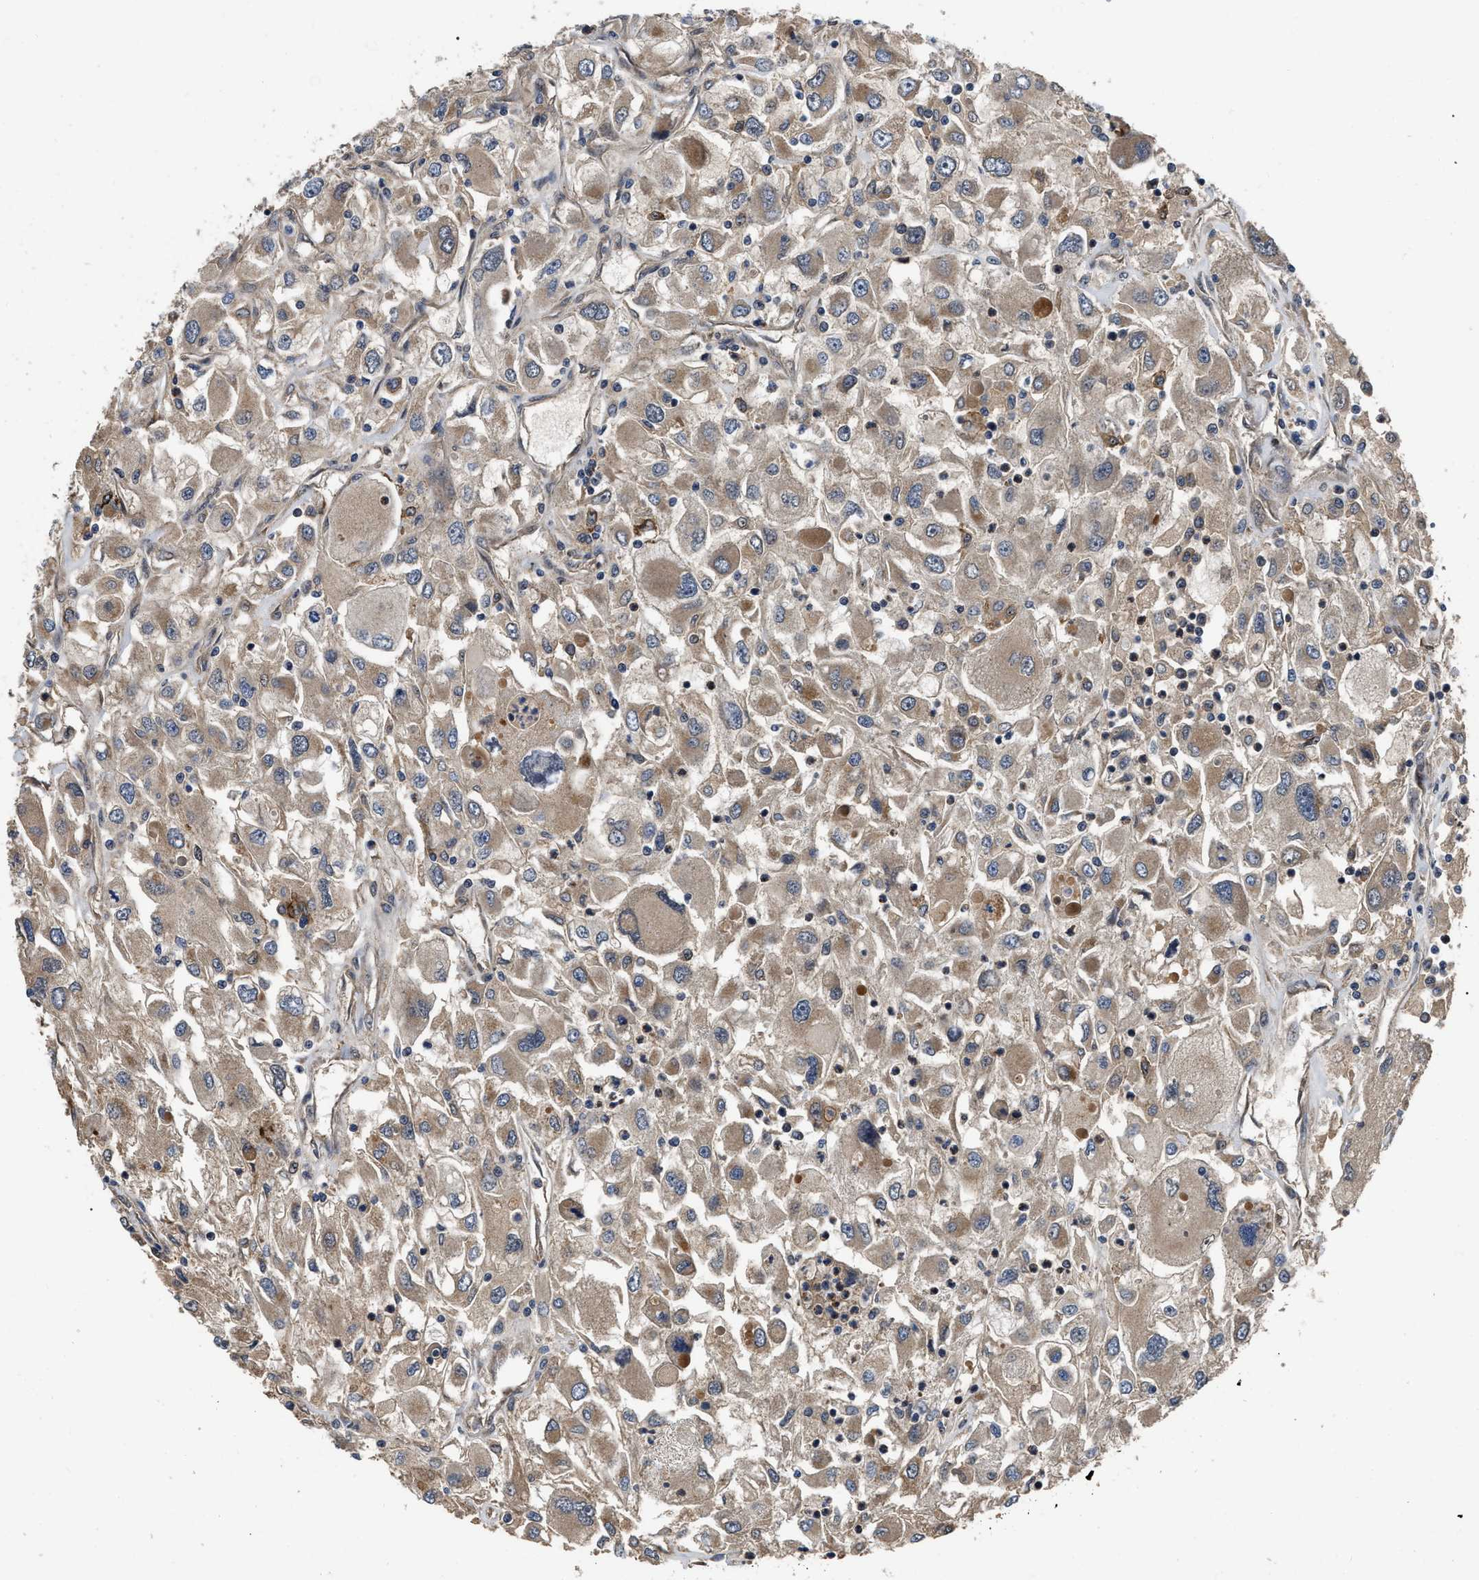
{"staining": {"intensity": "moderate", "quantity": ">75%", "location": "cytoplasmic/membranous"}, "tissue": "renal cancer", "cell_type": "Tumor cells", "image_type": "cancer", "snomed": [{"axis": "morphology", "description": "Adenocarcinoma, NOS"}, {"axis": "topography", "description": "Kidney"}], "caption": "Immunohistochemistry histopathology image of human renal cancer (adenocarcinoma) stained for a protein (brown), which shows medium levels of moderate cytoplasmic/membranous expression in approximately >75% of tumor cells.", "gene": "PPWD1", "patient": {"sex": "female", "age": 52}}